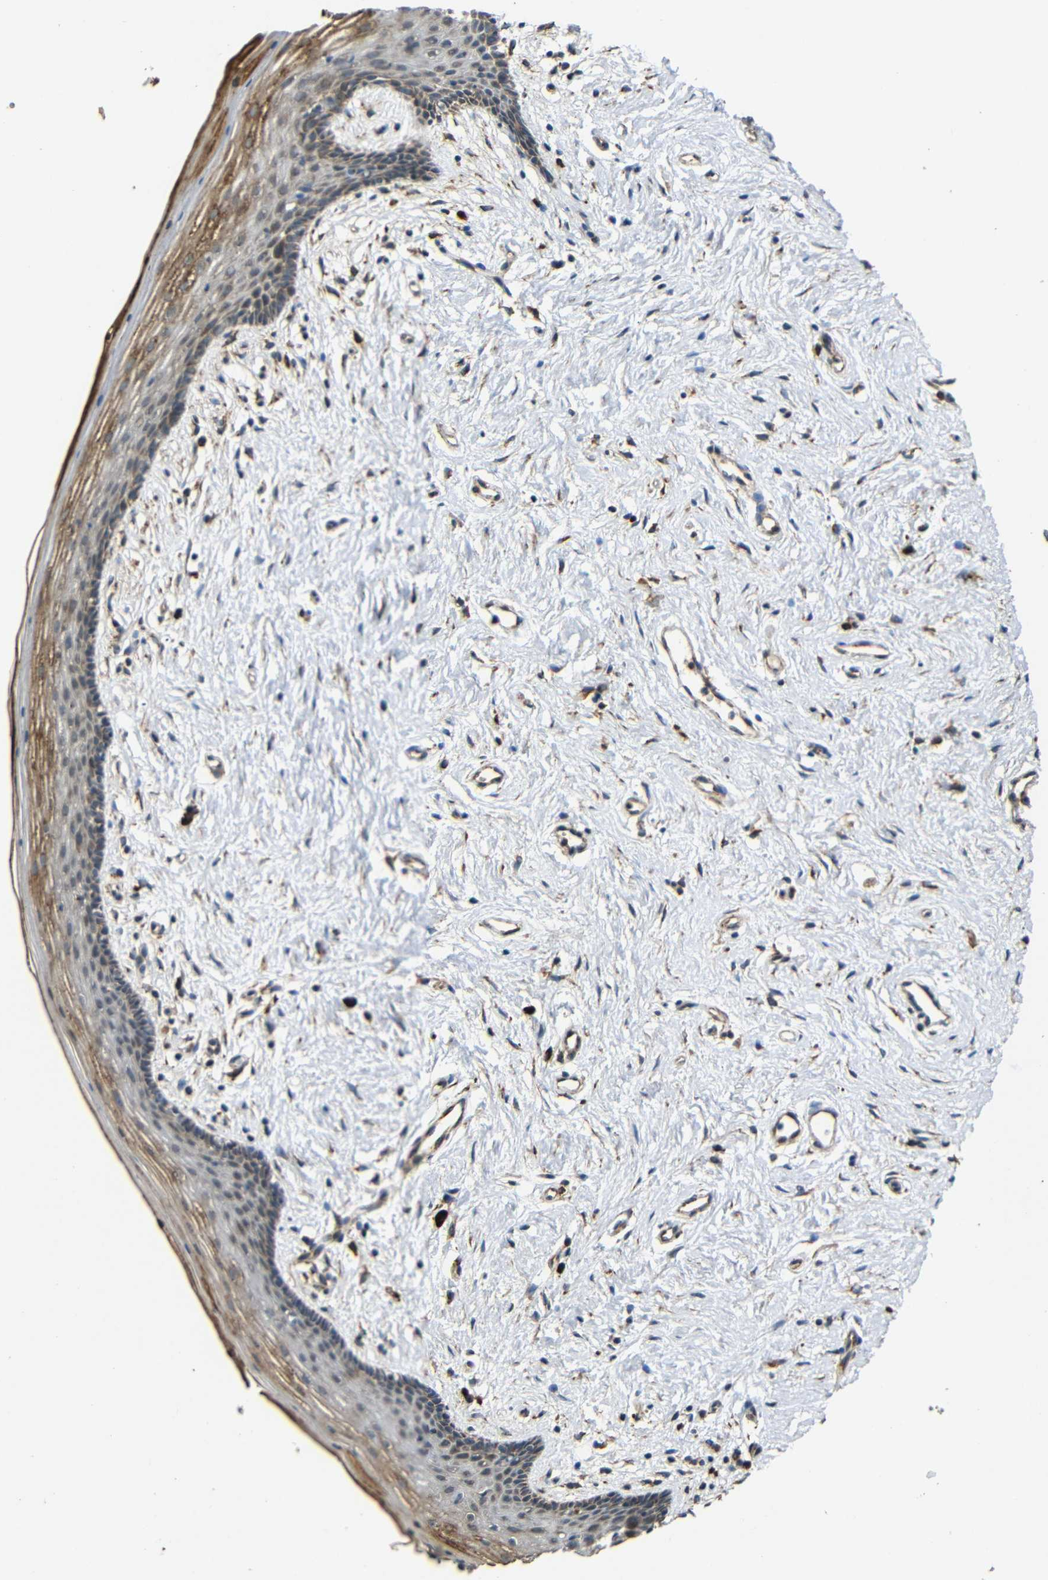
{"staining": {"intensity": "moderate", "quantity": "25%-75%", "location": "cytoplasmic/membranous"}, "tissue": "vagina", "cell_type": "Squamous epithelial cells", "image_type": "normal", "snomed": [{"axis": "morphology", "description": "Normal tissue, NOS"}, {"axis": "topography", "description": "Vagina"}], "caption": "Immunohistochemistry (IHC) photomicrograph of benign human vagina stained for a protein (brown), which exhibits medium levels of moderate cytoplasmic/membranous positivity in about 25%-75% of squamous epithelial cells.", "gene": "KANK4", "patient": {"sex": "female", "age": 44}}